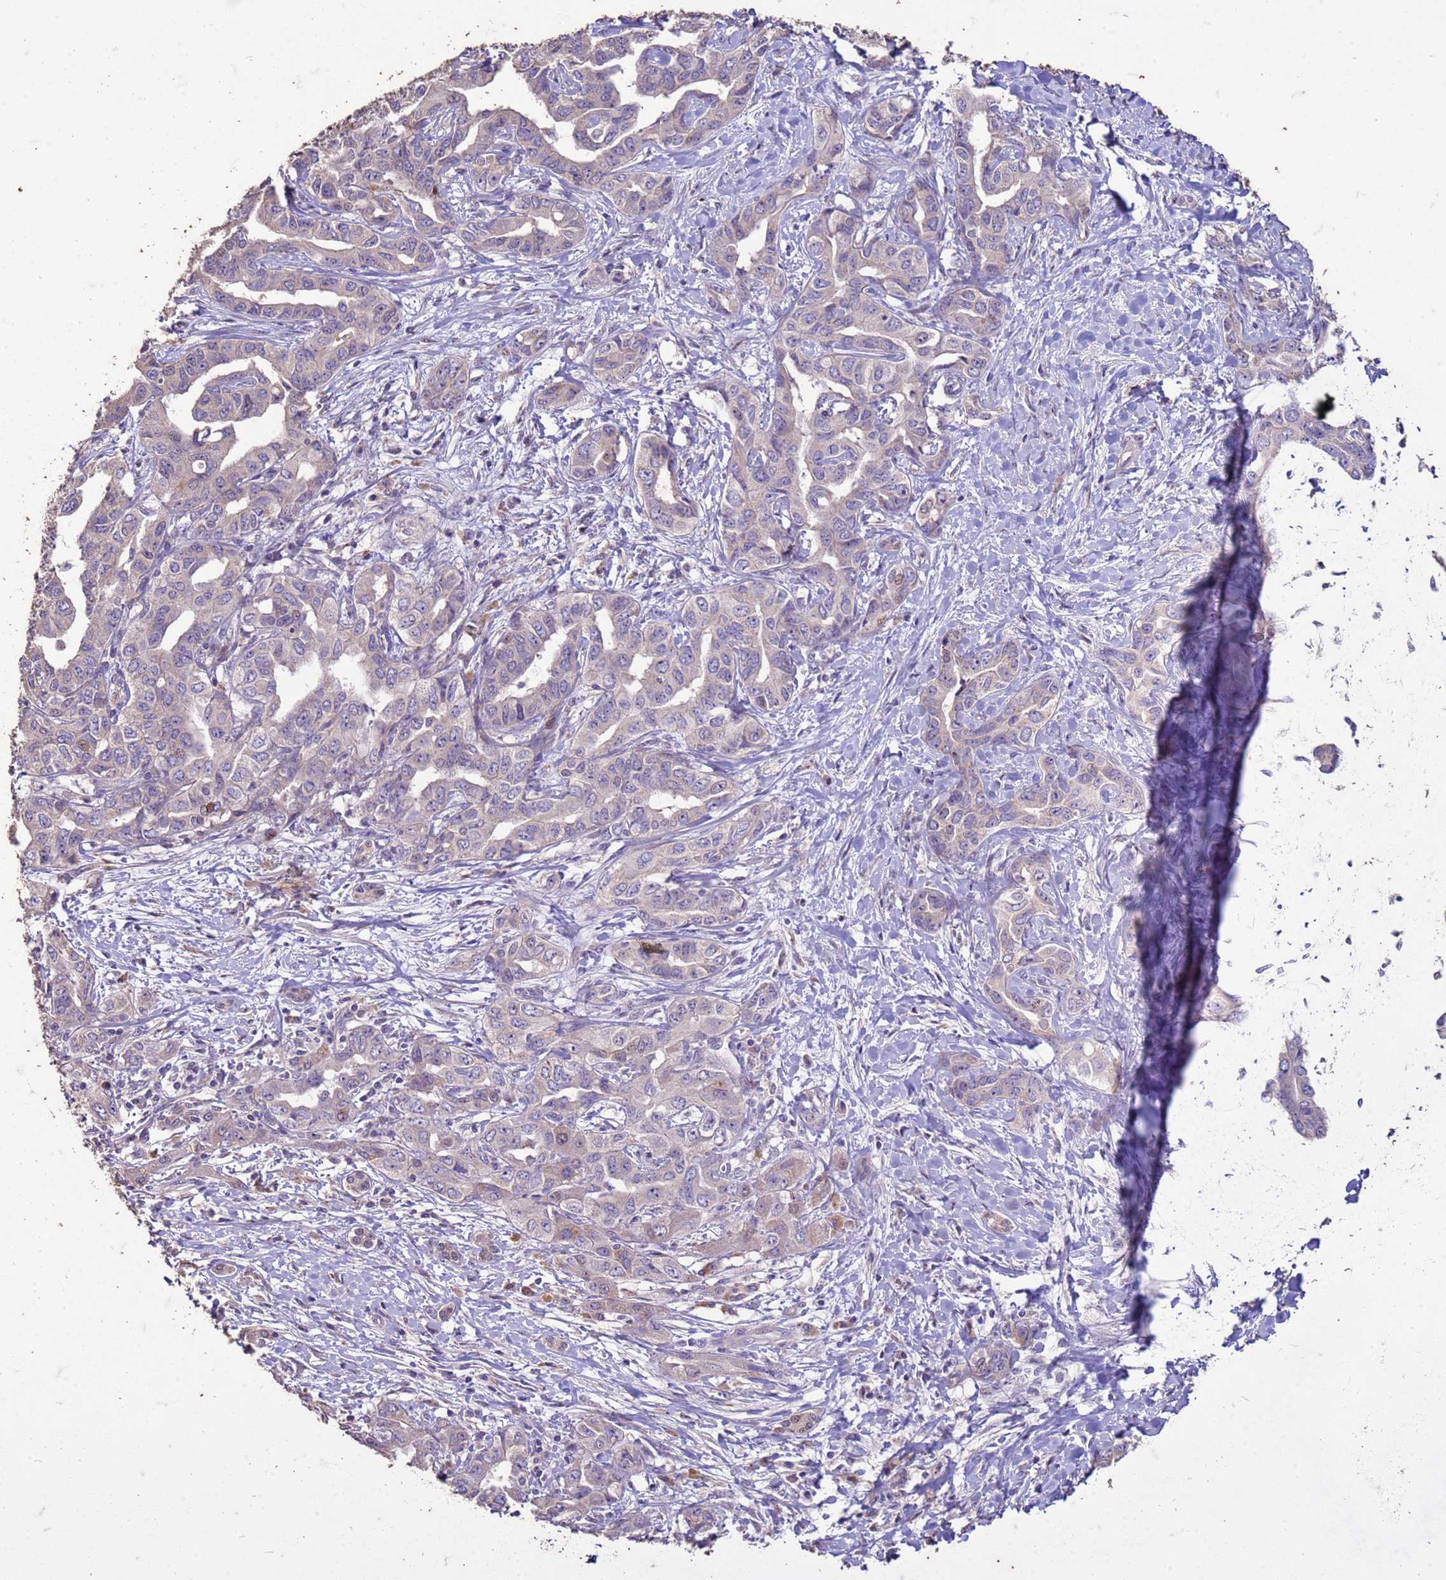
{"staining": {"intensity": "negative", "quantity": "none", "location": "none"}, "tissue": "liver cancer", "cell_type": "Tumor cells", "image_type": "cancer", "snomed": [{"axis": "morphology", "description": "Cholangiocarcinoma"}, {"axis": "topography", "description": "Liver"}], "caption": "High power microscopy micrograph of an immunohistochemistry (IHC) image of liver cancer, revealing no significant positivity in tumor cells.", "gene": "FAM184B", "patient": {"sex": "male", "age": 59}}